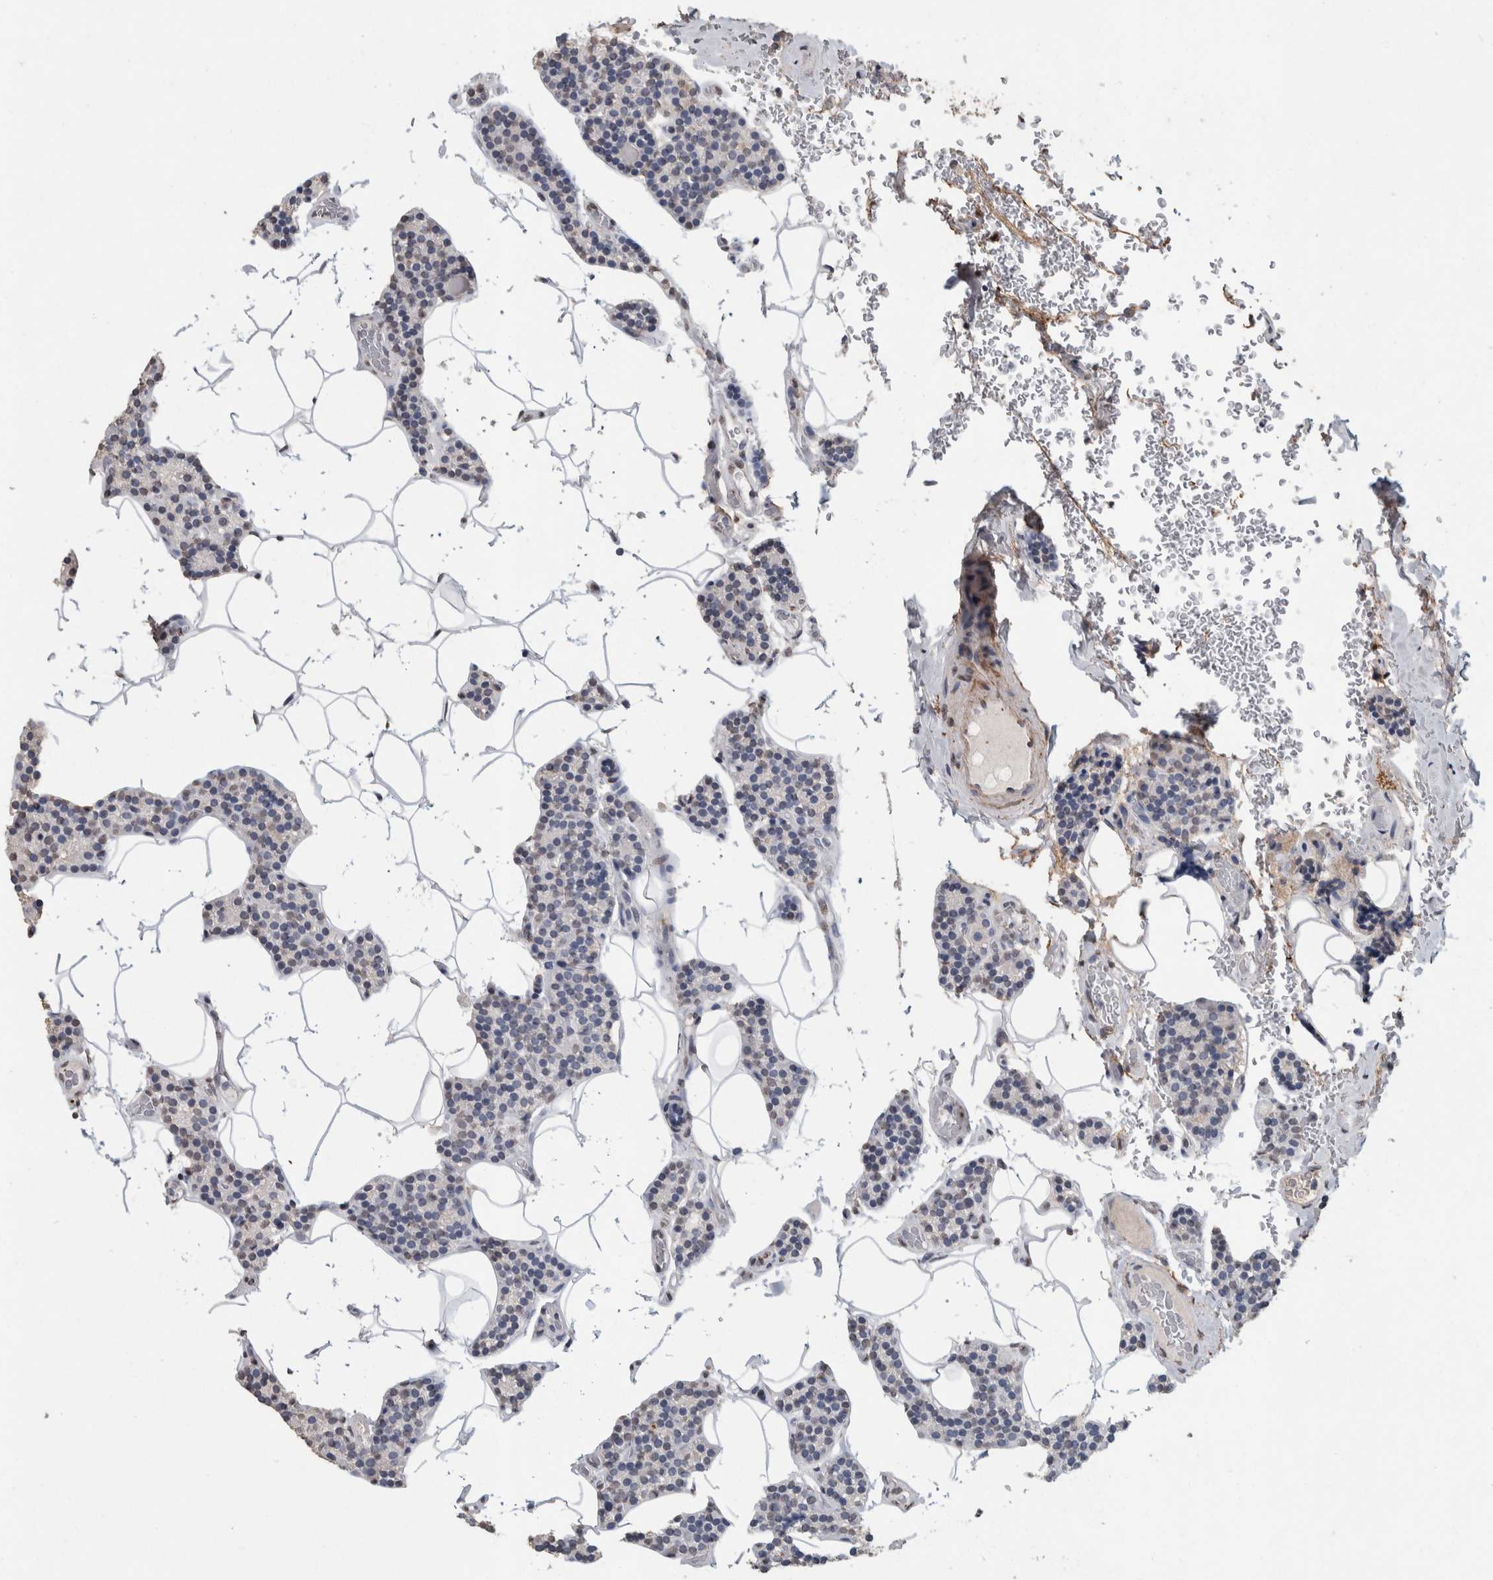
{"staining": {"intensity": "negative", "quantity": "none", "location": "none"}, "tissue": "parathyroid gland", "cell_type": "Glandular cells", "image_type": "normal", "snomed": [{"axis": "morphology", "description": "Normal tissue, NOS"}, {"axis": "topography", "description": "Parathyroid gland"}], "caption": "Immunohistochemistry (IHC) micrograph of normal parathyroid gland stained for a protein (brown), which demonstrates no expression in glandular cells.", "gene": "LTBP1", "patient": {"sex": "male", "age": 52}}